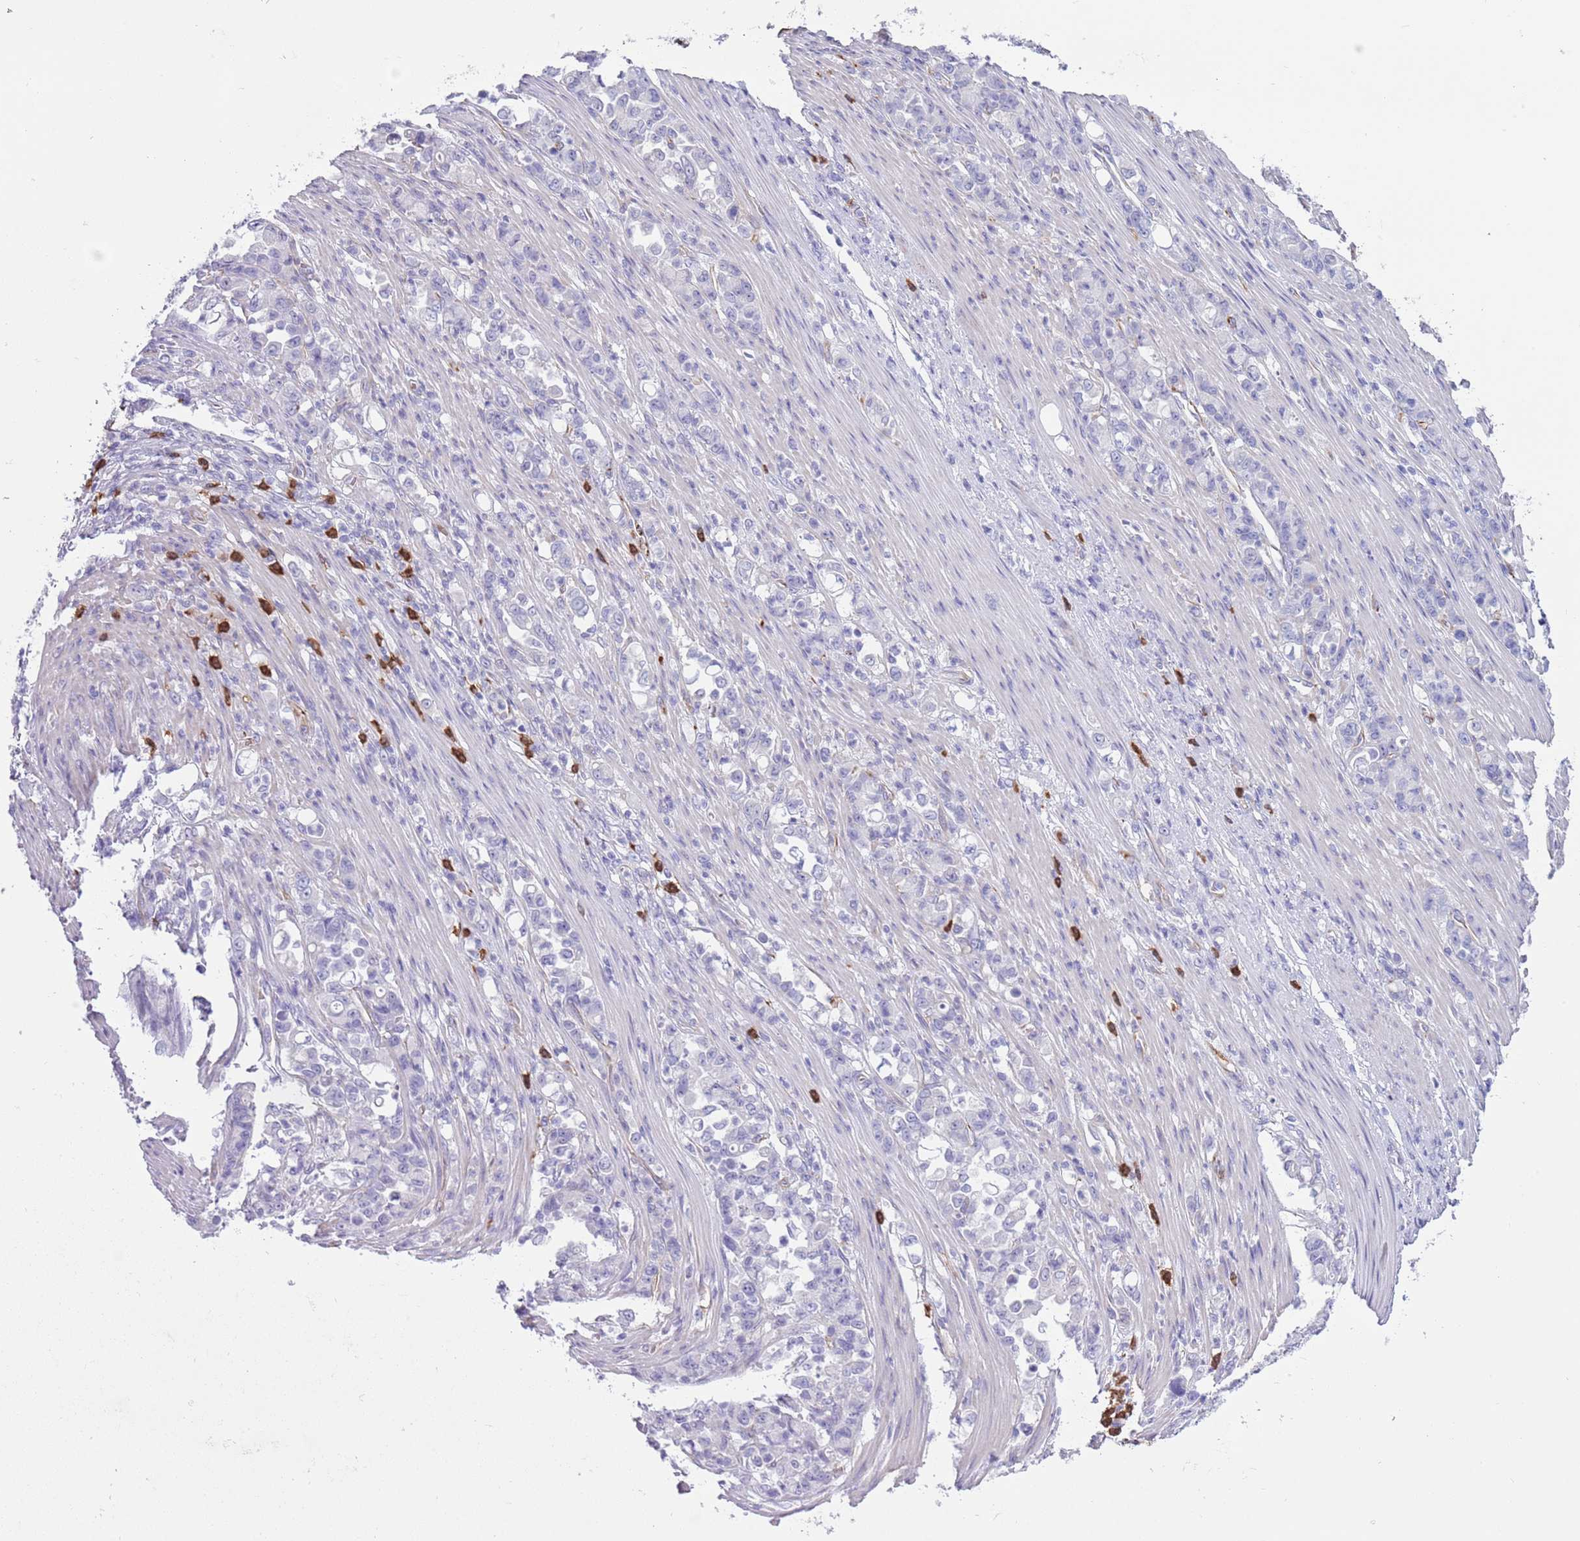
{"staining": {"intensity": "negative", "quantity": "none", "location": "none"}, "tissue": "stomach cancer", "cell_type": "Tumor cells", "image_type": "cancer", "snomed": [{"axis": "morphology", "description": "Normal tissue, NOS"}, {"axis": "morphology", "description": "Adenocarcinoma, NOS"}, {"axis": "topography", "description": "Stomach"}], "caption": "A photomicrograph of human adenocarcinoma (stomach) is negative for staining in tumor cells.", "gene": "TSGA13", "patient": {"sex": "female", "age": 79}}